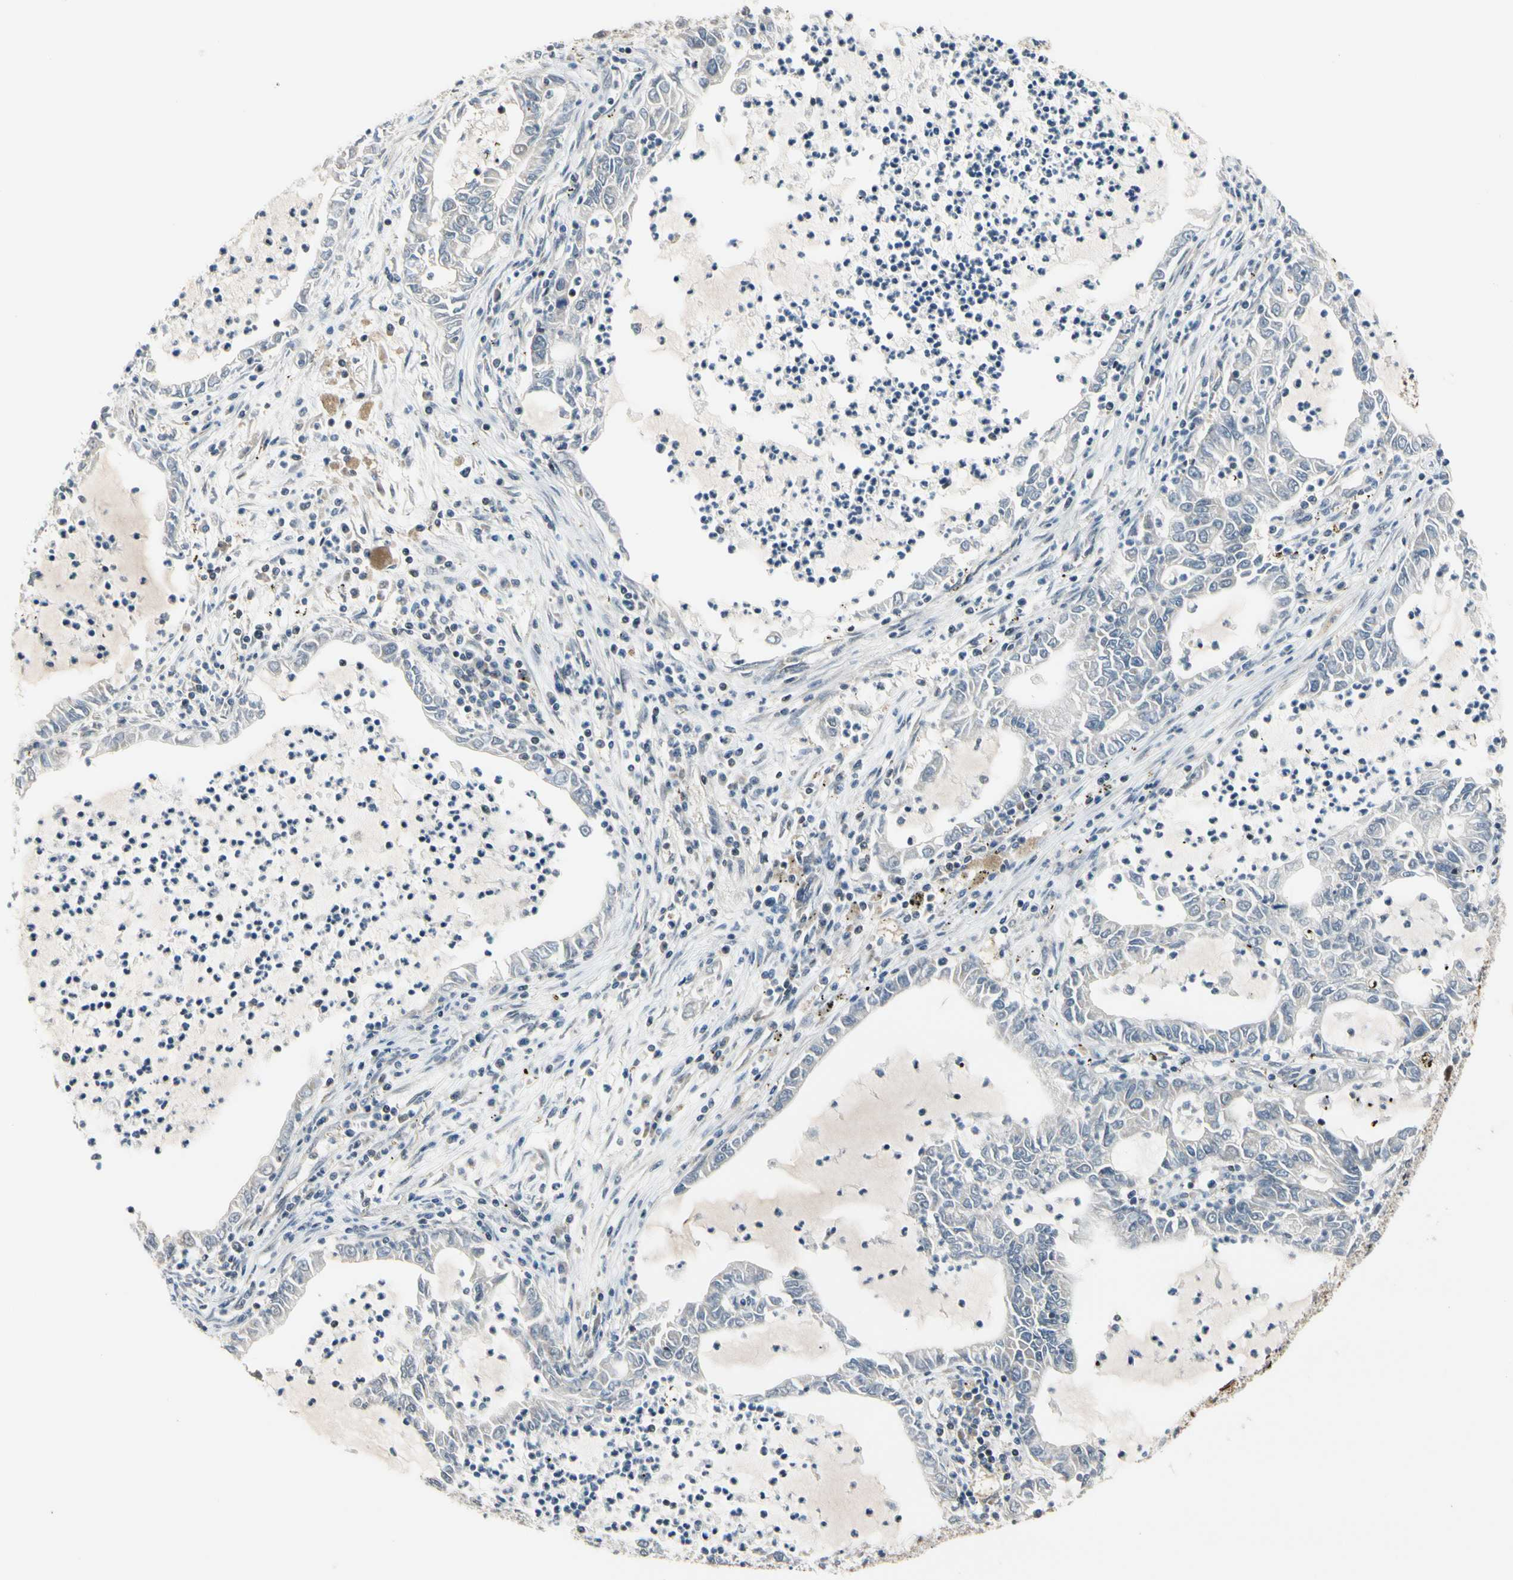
{"staining": {"intensity": "weak", "quantity": "<25%", "location": "cytoplasmic/membranous"}, "tissue": "lung cancer", "cell_type": "Tumor cells", "image_type": "cancer", "snomed": [{"axis": "morphology", "description": "Adenocarcinoma, NOS"}, {"axis": "topography", "description": "Lung"}], "caption": "Lung cancer (adenocarcinoma) stained for a protein using immunohistochemistry (IHC) shows no expression tumor cells.", "gene": "TAF12", "patient": {"sex": "female", "age": 51}}